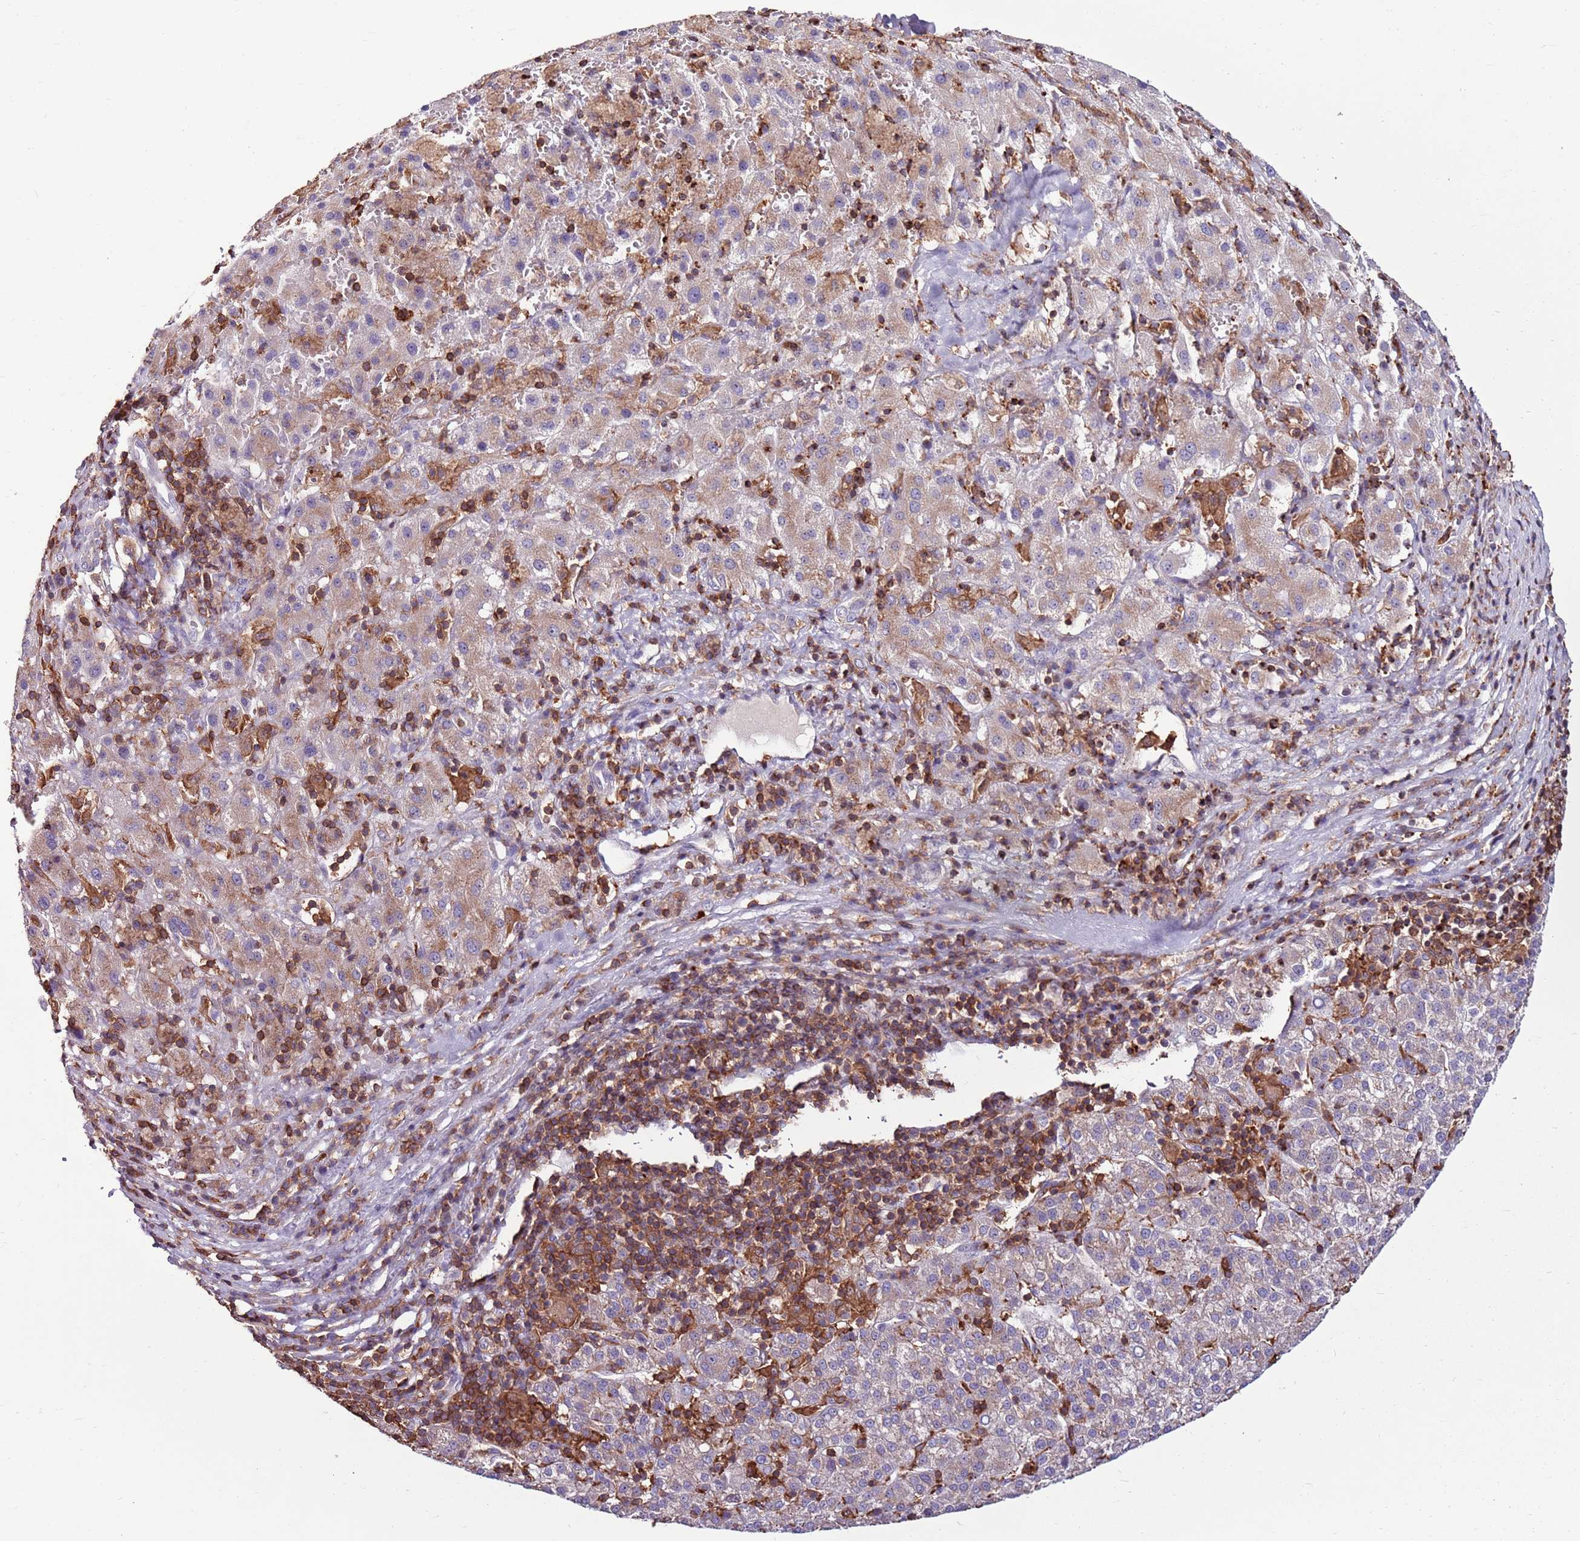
{"staining": {"intensity": "moderate", "quantity": "<25%", "location": "cytoplasmic/membranous"}, "tissue": "liver cancer", "cell_type": "Tumor cells", "image_type": "cancer", "snomed": [{"axis": "morphology", "description": "Carcinoma, Hepatocellular, NOS"}, {"axis": "topography", "description": "Liver"}], "caption": "Moderate cytoplasmic/membranous staining for a protein is appreciated in approximately <25% of tumor cells of liver cancer using IHC.", "gene": "ZSWIM1", "patient": {"sex": "female", "age": 58}}